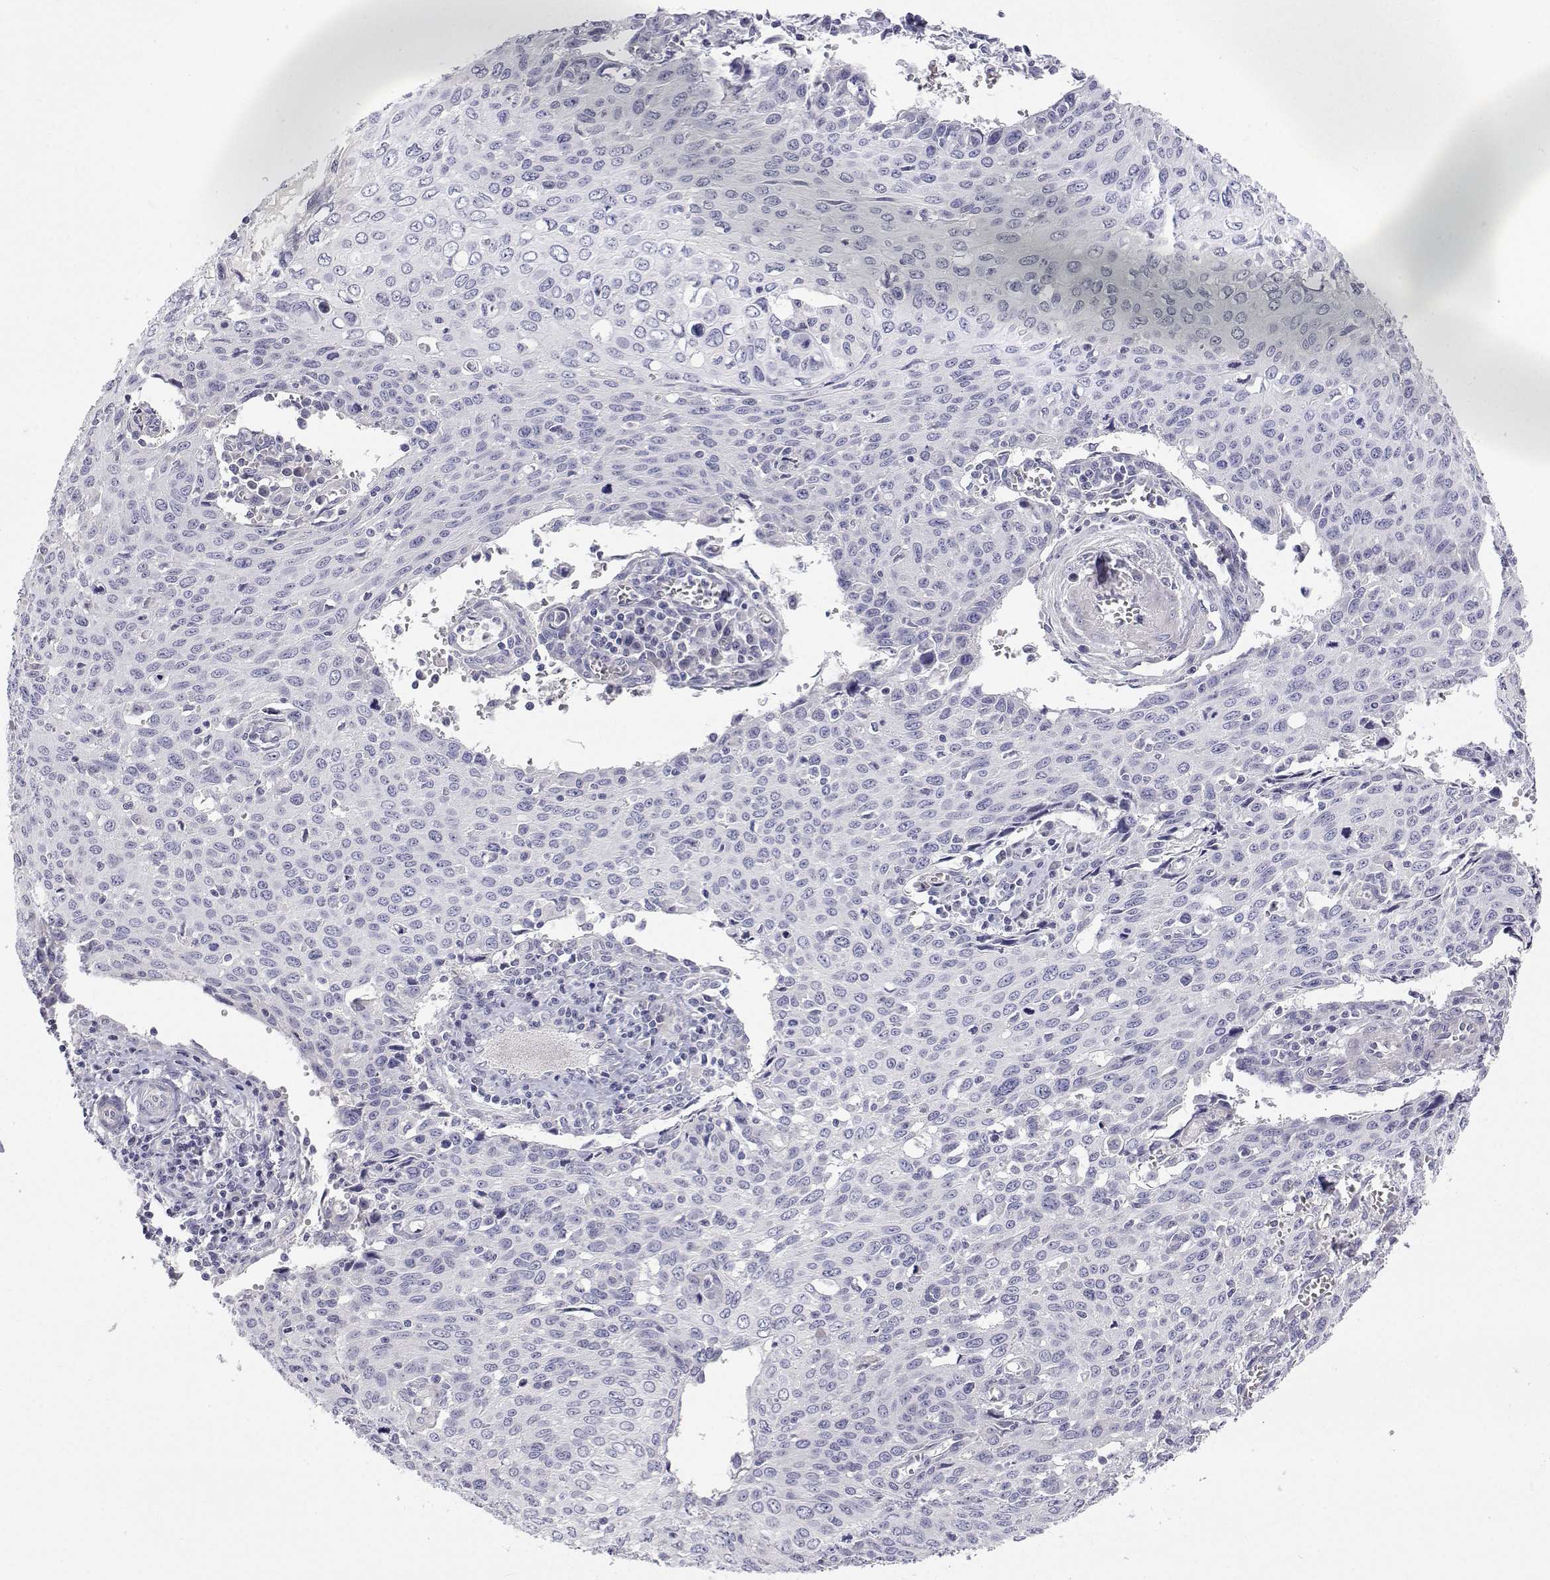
{"staining": {"intensity": "negative", "quantity": "none", "location": "none"}, "tissue": "cervical cancer", "cell_type": "Tumor cells", "image_type": "cancer", "snomed": [{"axis": "morphology", "description": "Squamous cell carcinoma, NOS"}, {"axis": "topography", "description": "Cervix"}], "caption": "IHC photomicrograph of neoplastic tissue: cervical cancer stained with DAB (3,3'-diaminobenzidine) displays no significant protein expression in tumor cells. The staining was performed using DAB (3,3'-diaminobenzidine) to visualize the protein expression in brown, while the nuclei were stained in blue with hematoxylin (Magnification: 20x).", "gene": "ANKRD65", "patient": {"sex": "female", "age": 38}}